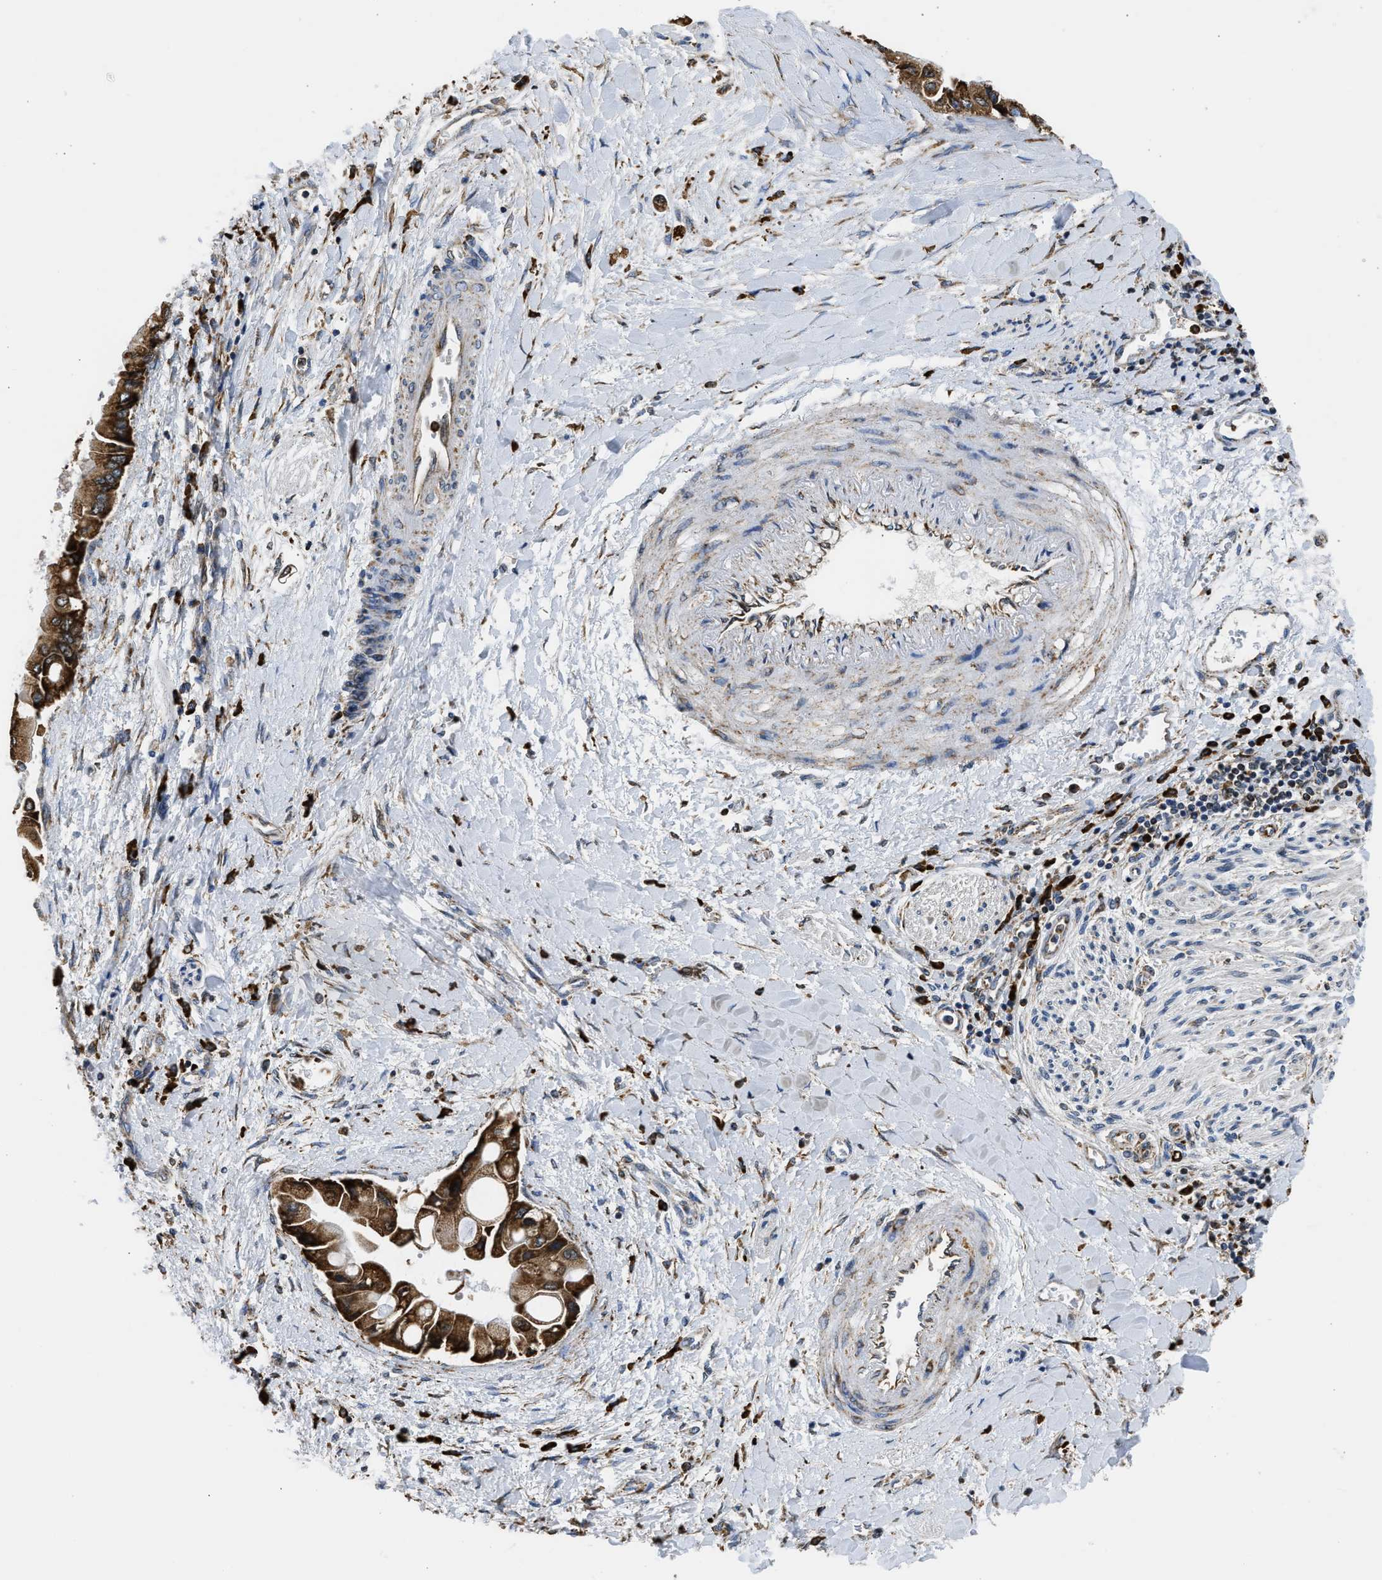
{"staining": {"intensity": "strong", "quantity": ">75%", "location": "cytoplasmic/membranous"}, "tissue": "liver cancer", "cell_type": "Tumor cells", "image_type": "cancer", "snomed": [{"axis": "morphology", "description": "Cholangiocarcinoma"}, {"axis": "topography", "description": "Liver"}], "caption": "Approximately >75% of tumor cells in human cholangiocarcinoma (liver) demonstrate strong cytoplasmic/membranous protein expression as visualized by brown immunohistochemical staining.", "gene": "CYCS", "patient": {"sex": "male", "age": 50}}